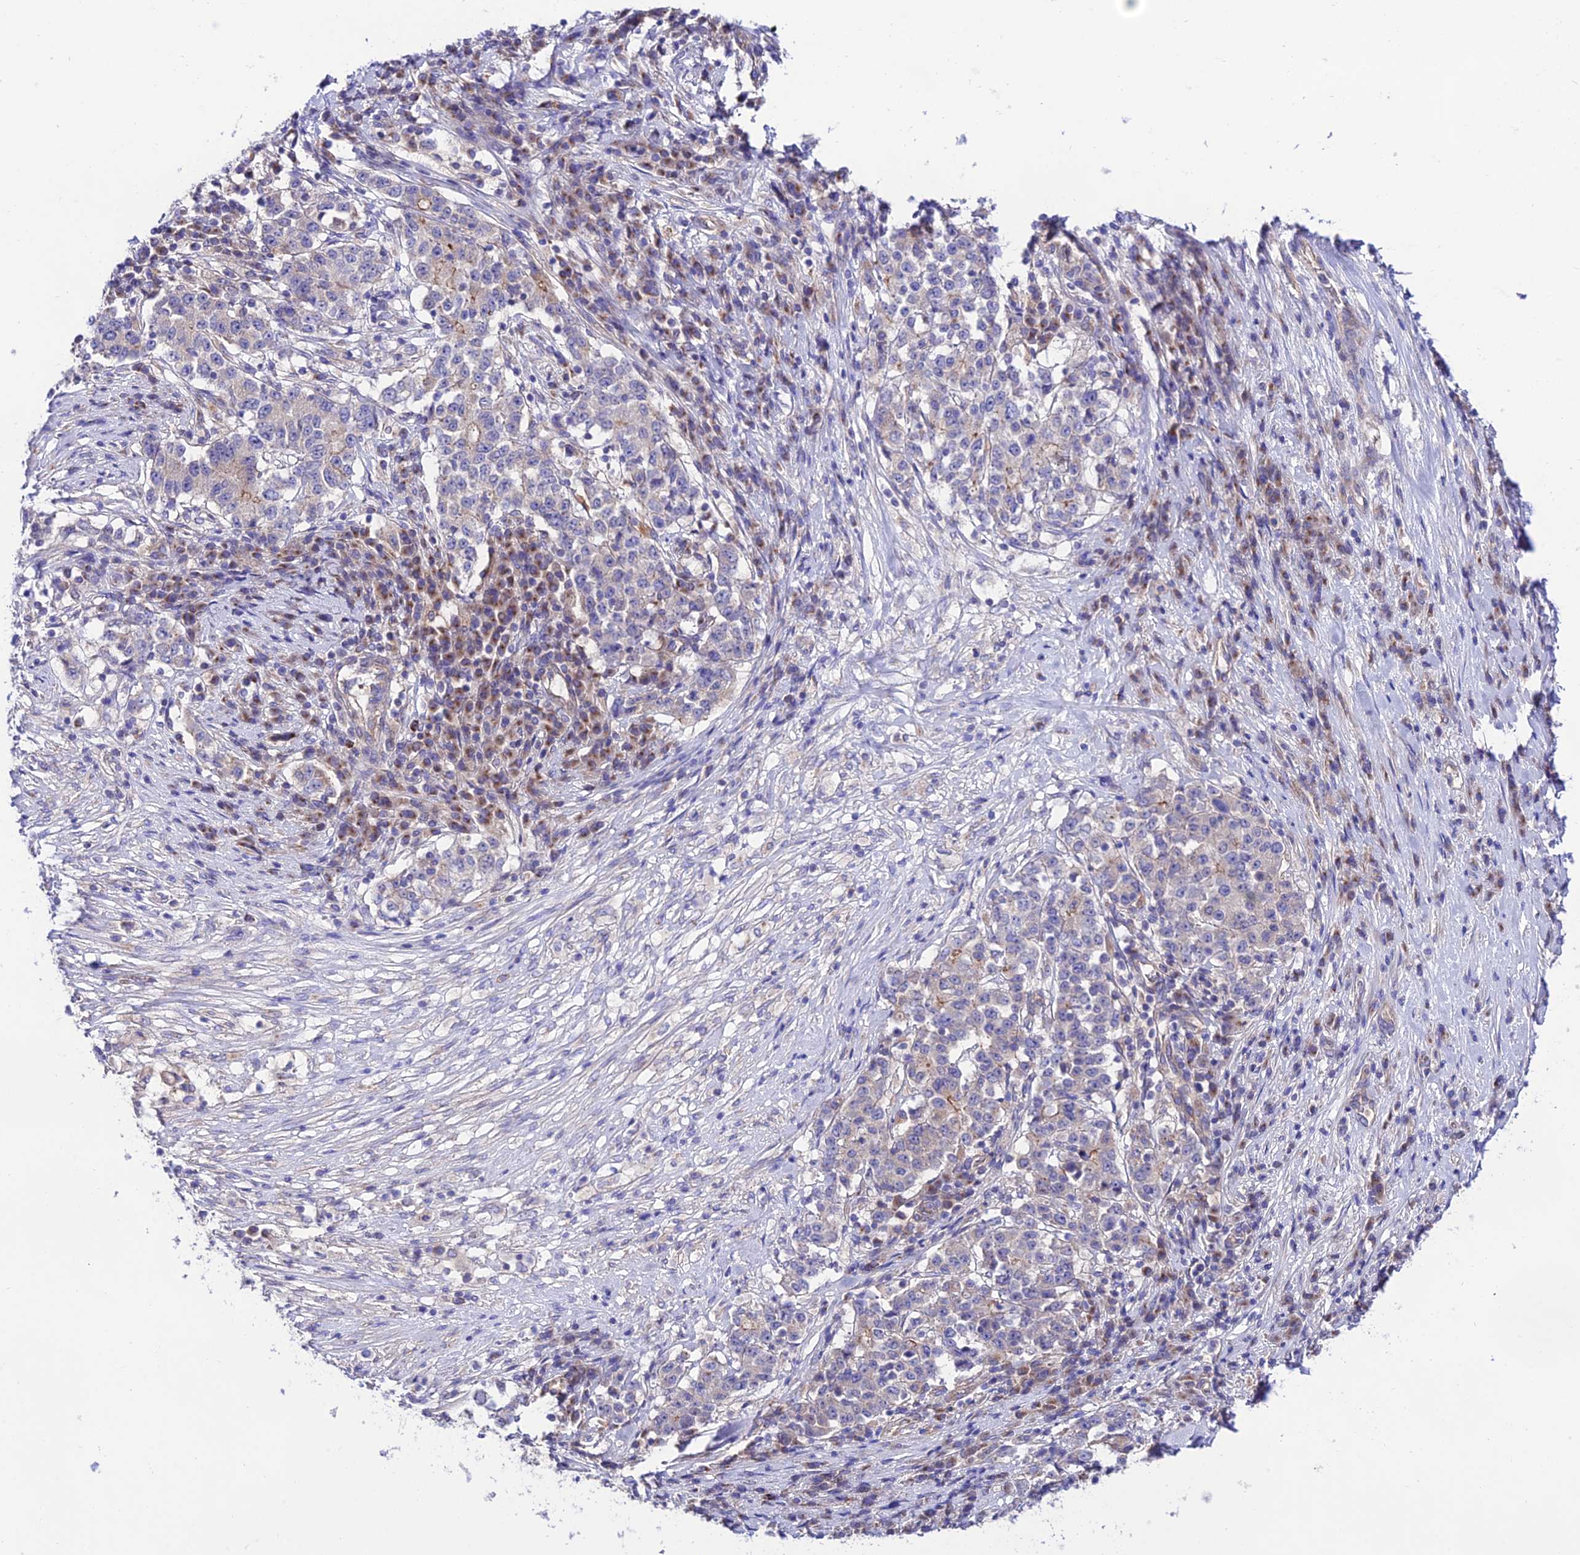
{"staining": {"intensity": "moderate", "quantity": "<25%", "location": "cytoplasmic/membranous"}, "tissue": "stomach cancer", "cell_type": "Tumor cells", "image_type": "cancer", "snomed": [{"axis": "morphology", "description": "Adenocarcinoma, NOS"}, {"axis": "topography", "description": "Stomach"}], "caption": "Protein staining displays moderate cytoplasmic/membranous staining in about <25% of tumor cells in adenocarcinoma (stomach). The protein is shown in brown color, while the nuclei are stained blue.", "gene": "LACTB2", "patient": {"sex": "male", "age": 59}}